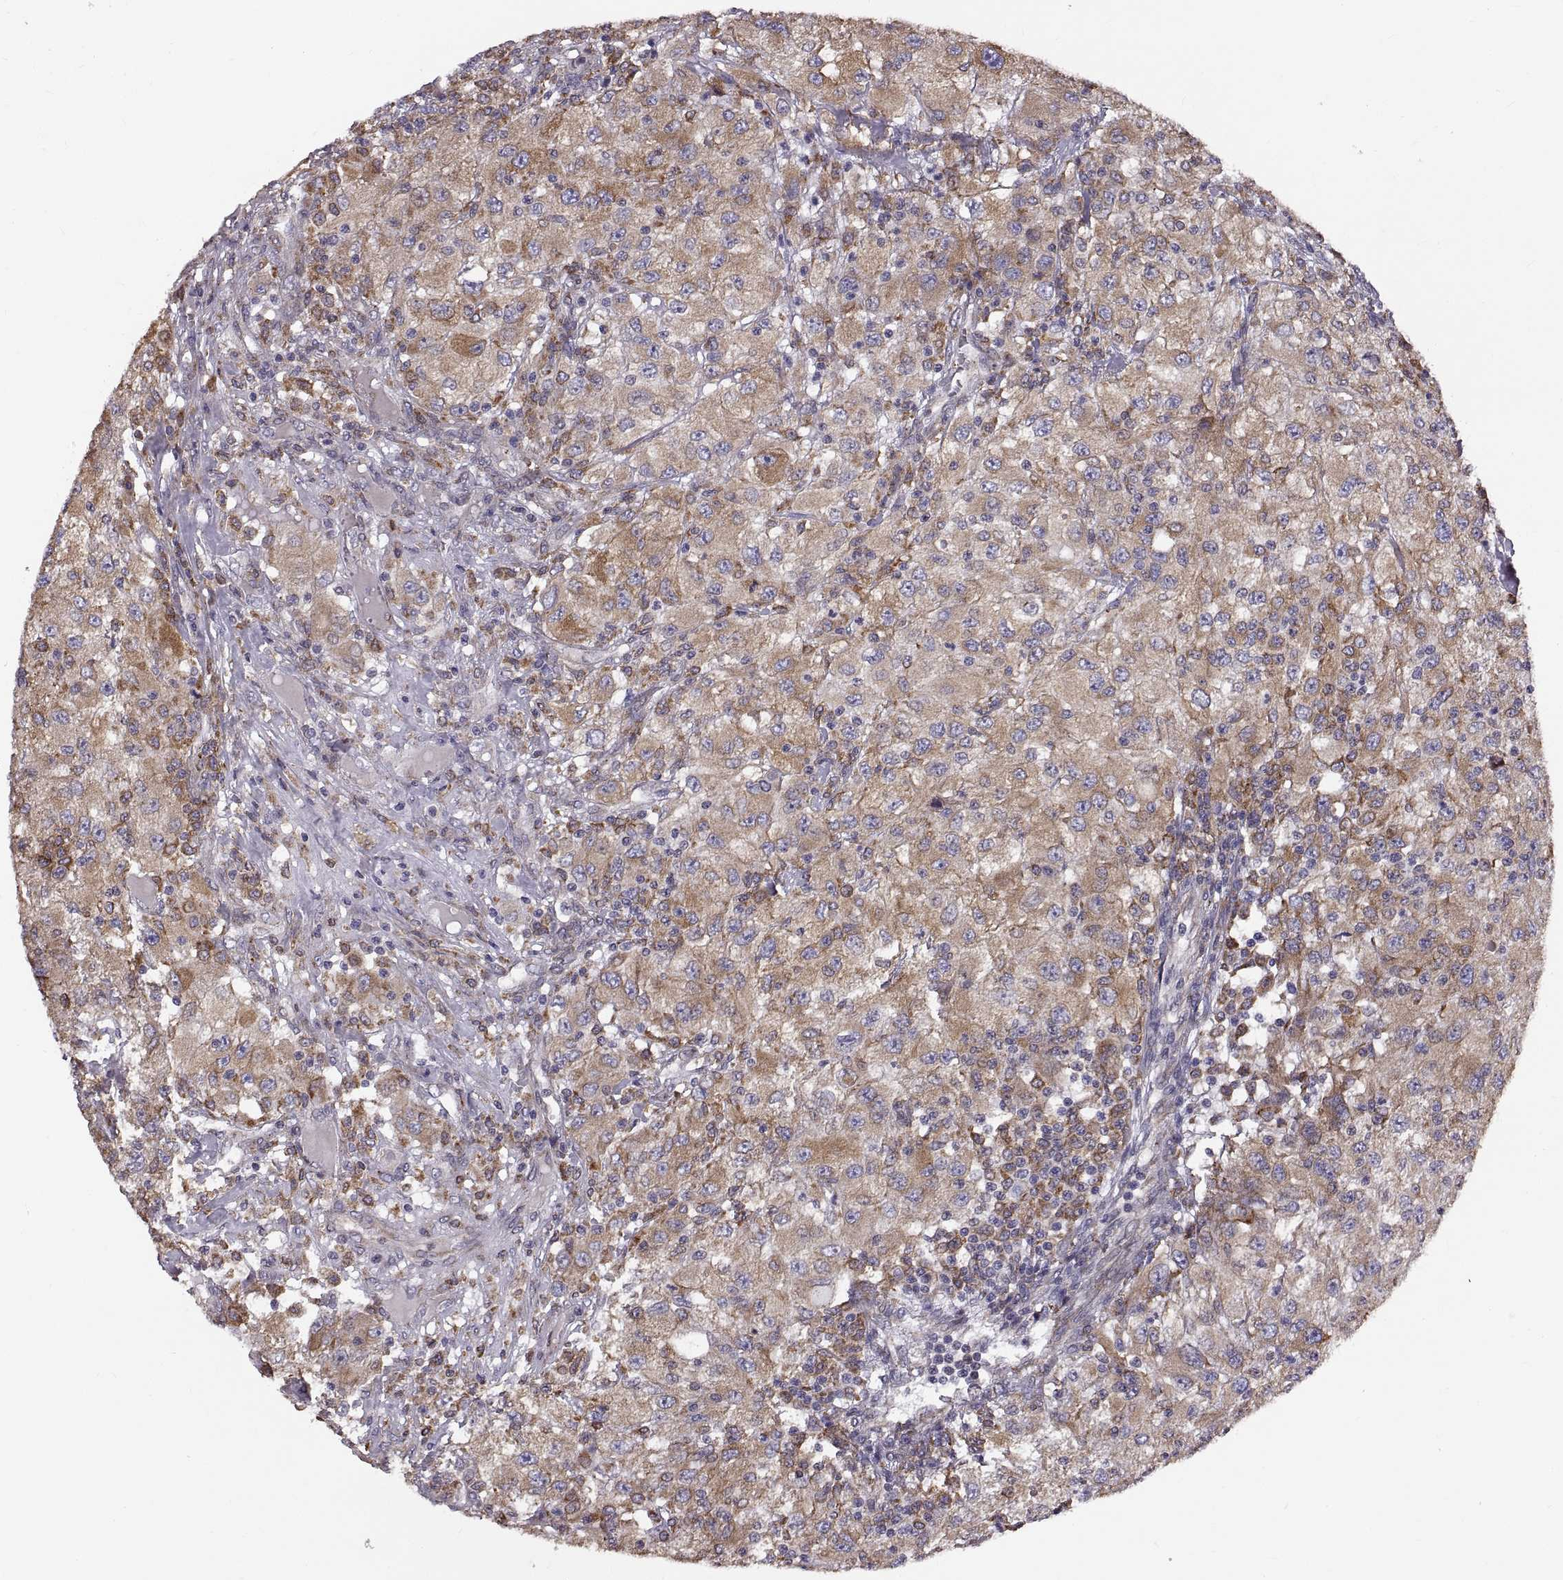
{"staining": {"intensity": "moderate", "quantity": ">75%", "location": "cytoplasmic/membranous"}, "tissue": "renal cancer", "cell_type": "Tumor cells", "image_type": "cancer", "snomed": [{"axis": "morphology", "description": "Adenocarcinoma, NOS"}, {"axis": "topography", "description": "Kidney"}], "caption": "An immunohistochemistry (IHC) photomicrograph of tumor tissue is shown. Protein staining in brown shows moderate cytoplasmic/membranous positivity in adenocarcinoma (renal) within tumor cells.", "gene": "PLEKHB2", "patient": {"sex": "female", "age": 67}}